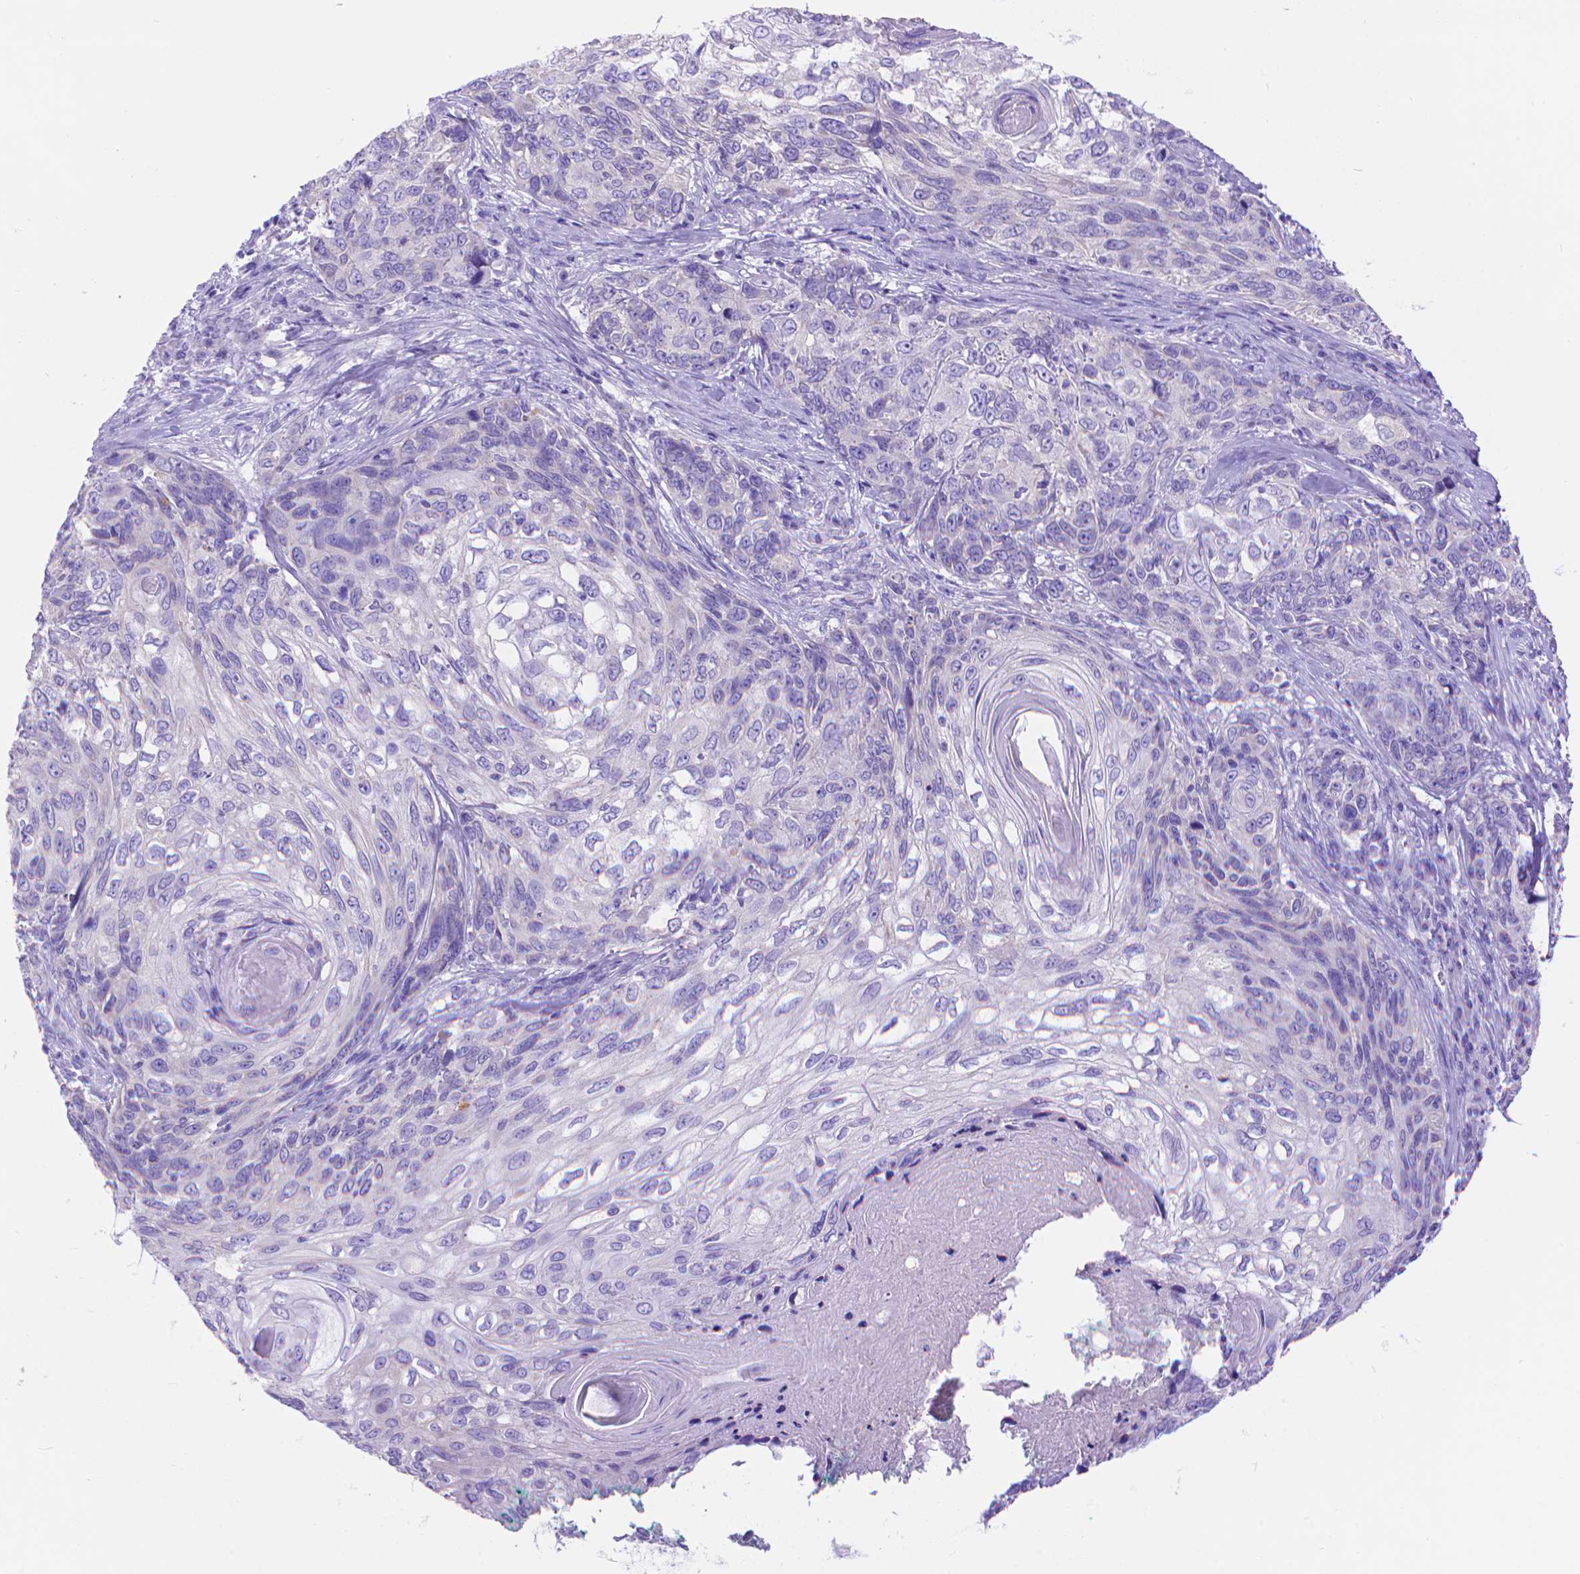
{"staining": {"intensity": "negative", "quantity": "none", "location": "none"}, "tissue": "skin cancer", "cell_type": "Tumor cells", "image_type": "cancer", "snomed": [{"axis": "morphology", "description": "Squamous cell carcinoma, NOS"}, {"axis": "topography", "description": "Skin"}], "caption": "Immunohistochemistry histopathology image of squamous cell carcinoma (skin) stained for a protein (brown), which reveals no positivity in tumor cells.", "gene": "DHRS2", "patient": {"sex": "male", "age": 92}}